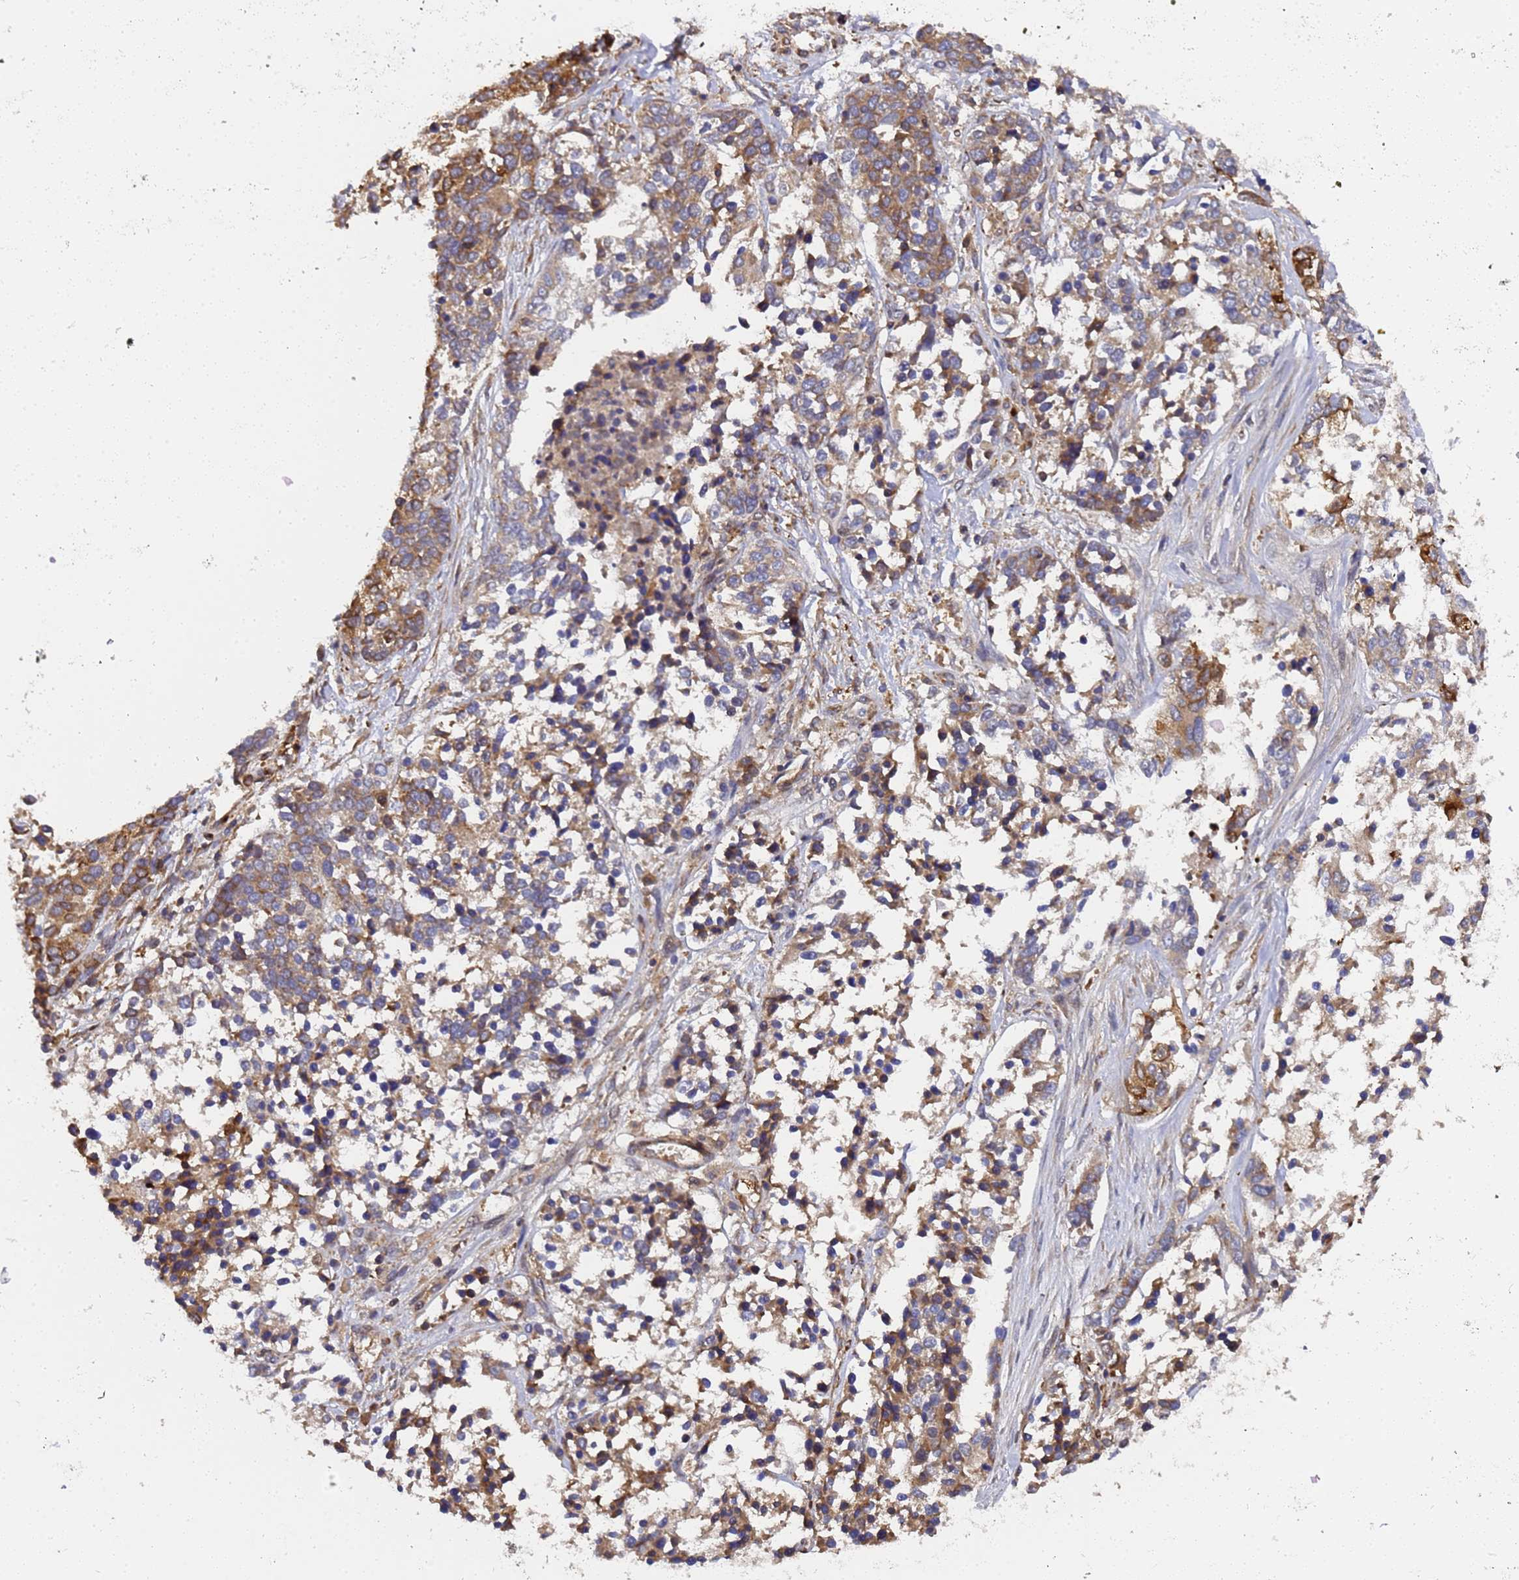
{"staining": {"intensity": "moderate", "quantity": ">75%", "location": "cytoplasmic/membranous"}, "tissue": "ovarian cancer", "cell_type": "Tumor cells", "image_type": "cancer", "snomed": [{"axis": "morphology", "description": "Cystadenocarcinoma, serous, NOS"}, {"axis": "topography", "description": "Ovary"}], "caption": "The immunohistochemical stain shows moderate cytoplasmic/membranous positivity in tumor cells of ovarian cancer tissue. The protein of interest is stained brown, and the nuclei are stained in blue (DAB (3,3'-diaminobenzidine) IHC with brightfield microscopy, high magnification).", "gene": "MOCS1", "patient": {"sex": "female", "age": 44}}